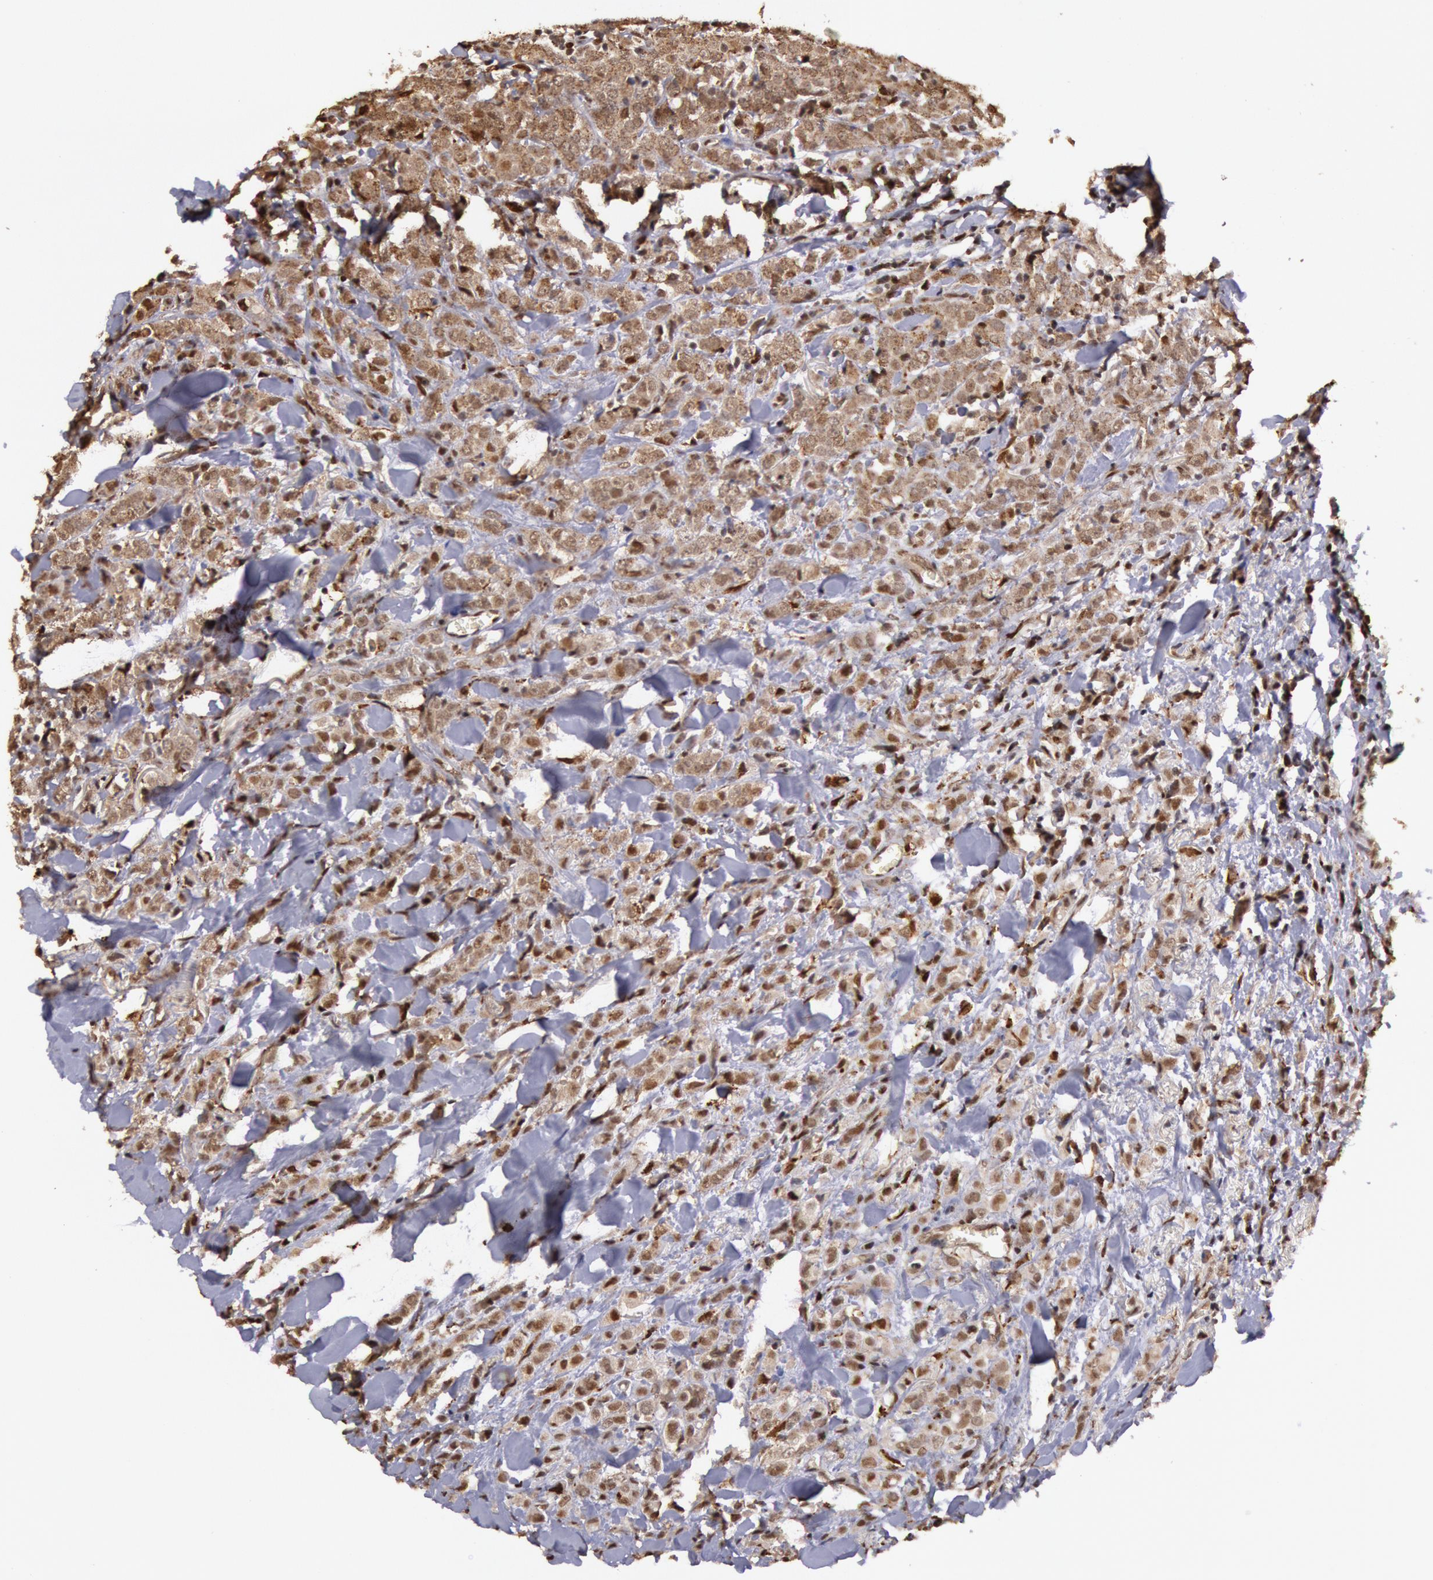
{"staining": {"intensity": "moderate", "quantity": "25%-75%", "location": "nuclear"}, "tissue": "breast cancer", "cell_type": "Tumor cells", "image_type": "cancer", "snomed": [{"axis": "morphology", "description": "Lobular carcinoma"}, {"axis": "topography", "description": "Breast"}], "caption": "Tumor cells display moderate nuclear expression in about 25%-75% of cells in lobular carcinoma (breast).", "gene": "LIG4", "patient": {"sex": "female", "age": 57}}